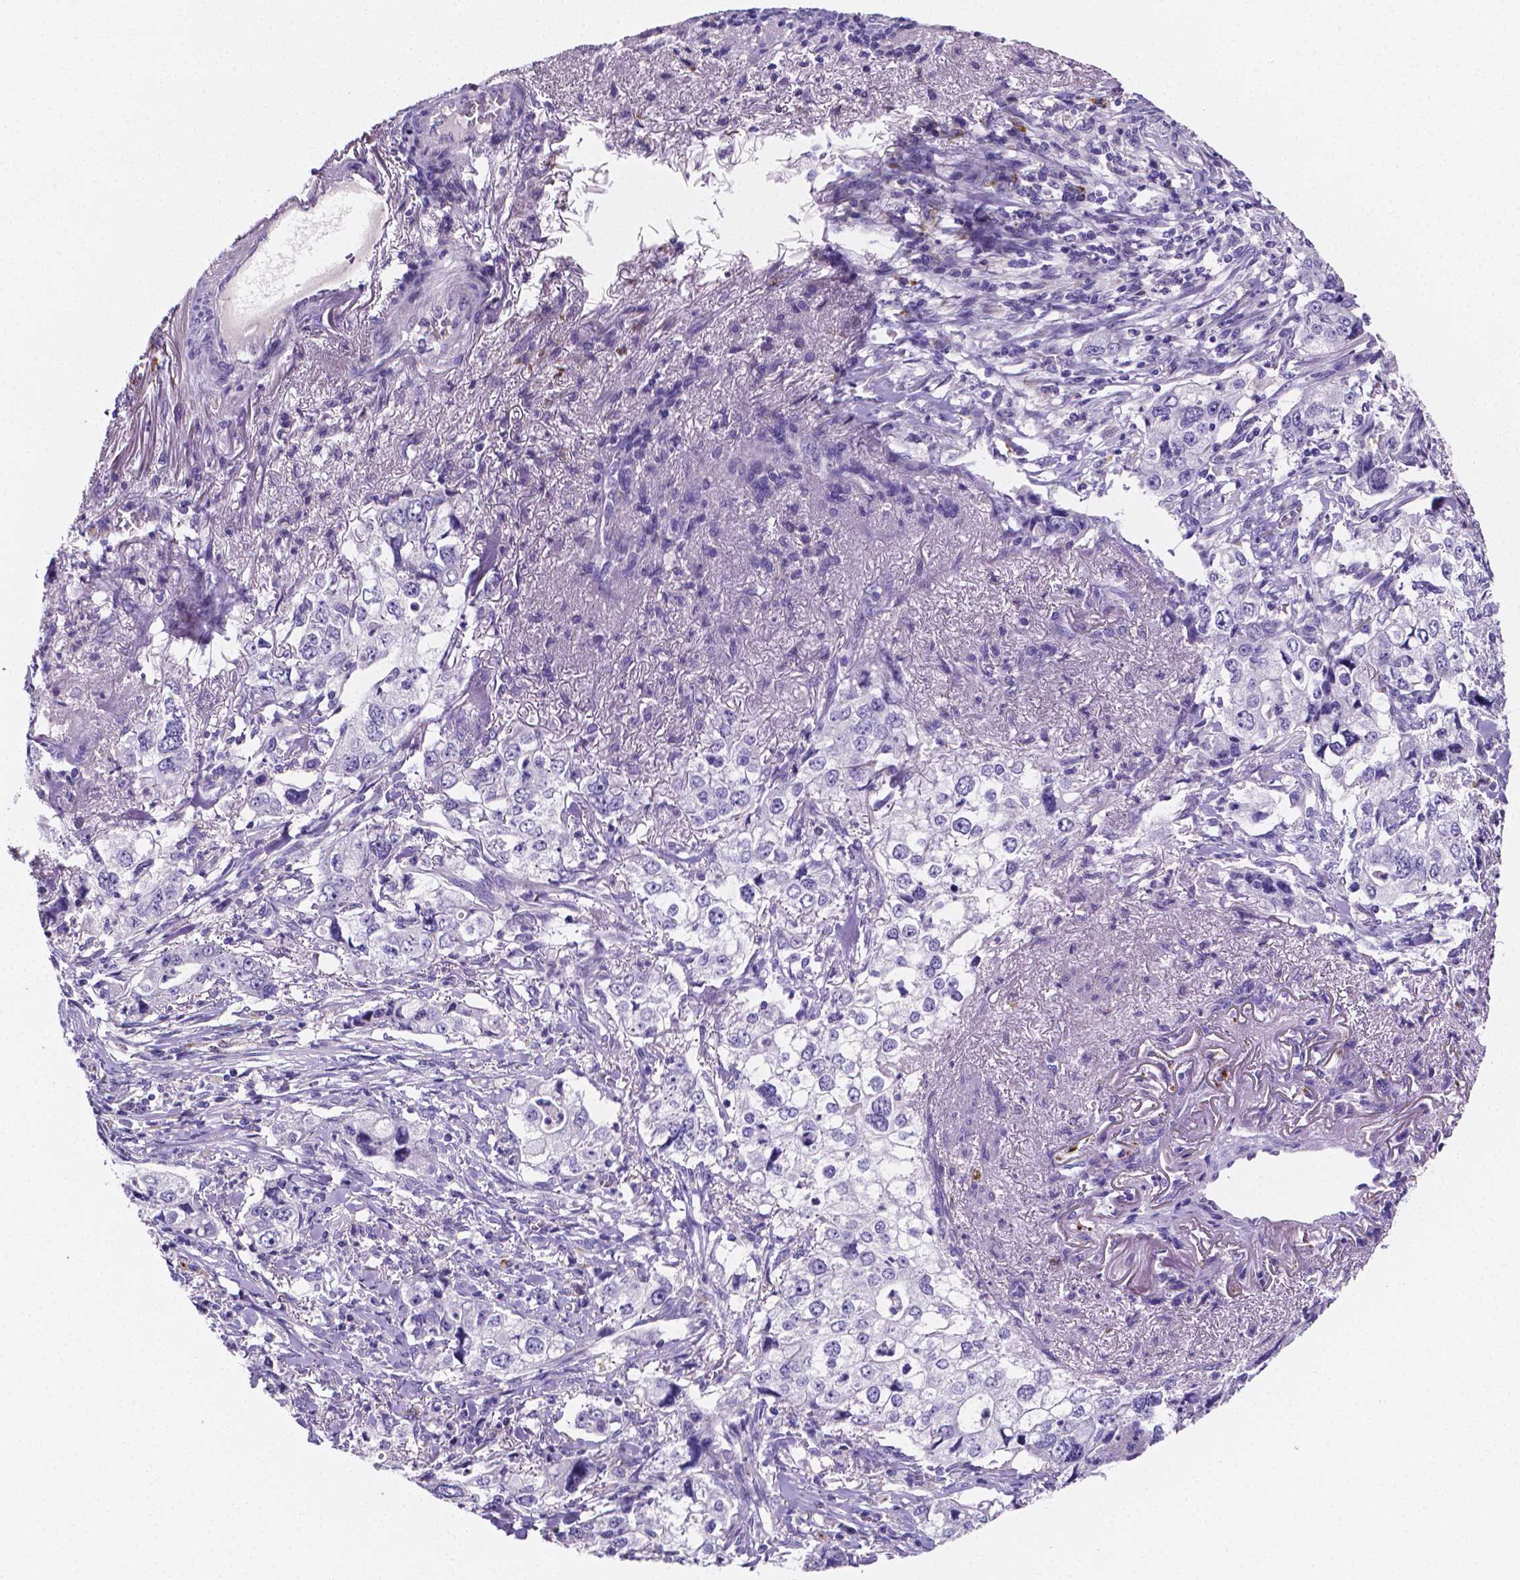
{"staining": {"intensity": "negative", "quantity": "none", "location": "none"}, "tissue": "stomach cancer", "cell_type": "Tumor cells", "image_type": "cancer", "snomed": [{"axis": "morphology", "description": "Adenocarcinoma, NOS"}, {"axis": "topography", "description": "Stomach, upper"}], "caption": "The photomicrograph demonstrates no significant expression in tumor cells of stomach cancer.", "gene": "NRGN", "patient": {"sex": "male", "age": 75}}